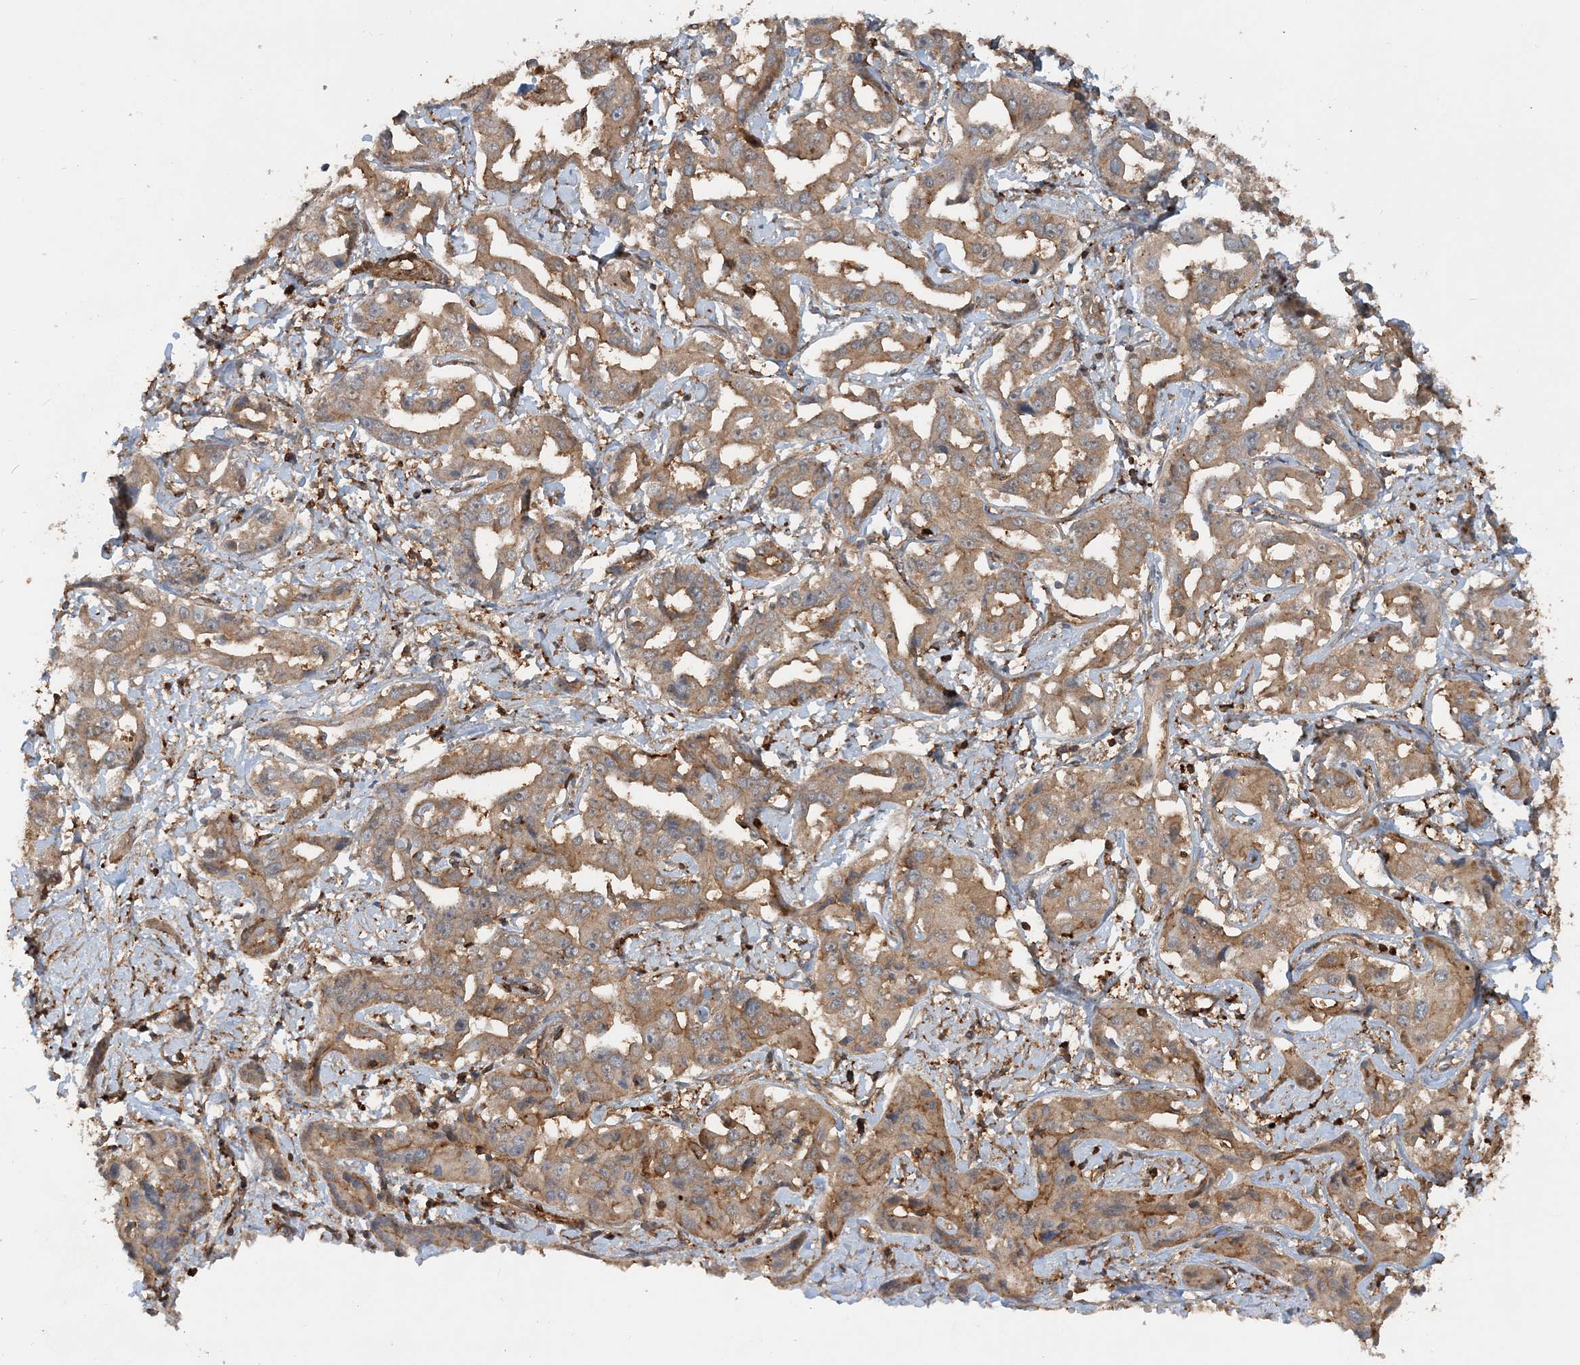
{"staining": {"intensity": "moderate", "quantity": "25%-75%", "location": "cytoplasmic/membranous"}, "tissue": "liver cancer", "cell_type": "Tumor cells", "image_type": "cancer", "snomed": [{"axis": "morphology", "description": "Cholangiocarcinoma"}, {"axis": "topography", "description": "Liver"}], "caption": "Immunohistochemical staining of cholangiocarcinoma (liver) shows moderate cytoplasmic/membranous protein staining in about 25%-75% of tumor cells. The protein of interest is shown in brown color, while the nuclei are stained blue.", "gene": "DSTN", "patient": {"sex": "male", "age": 59}}